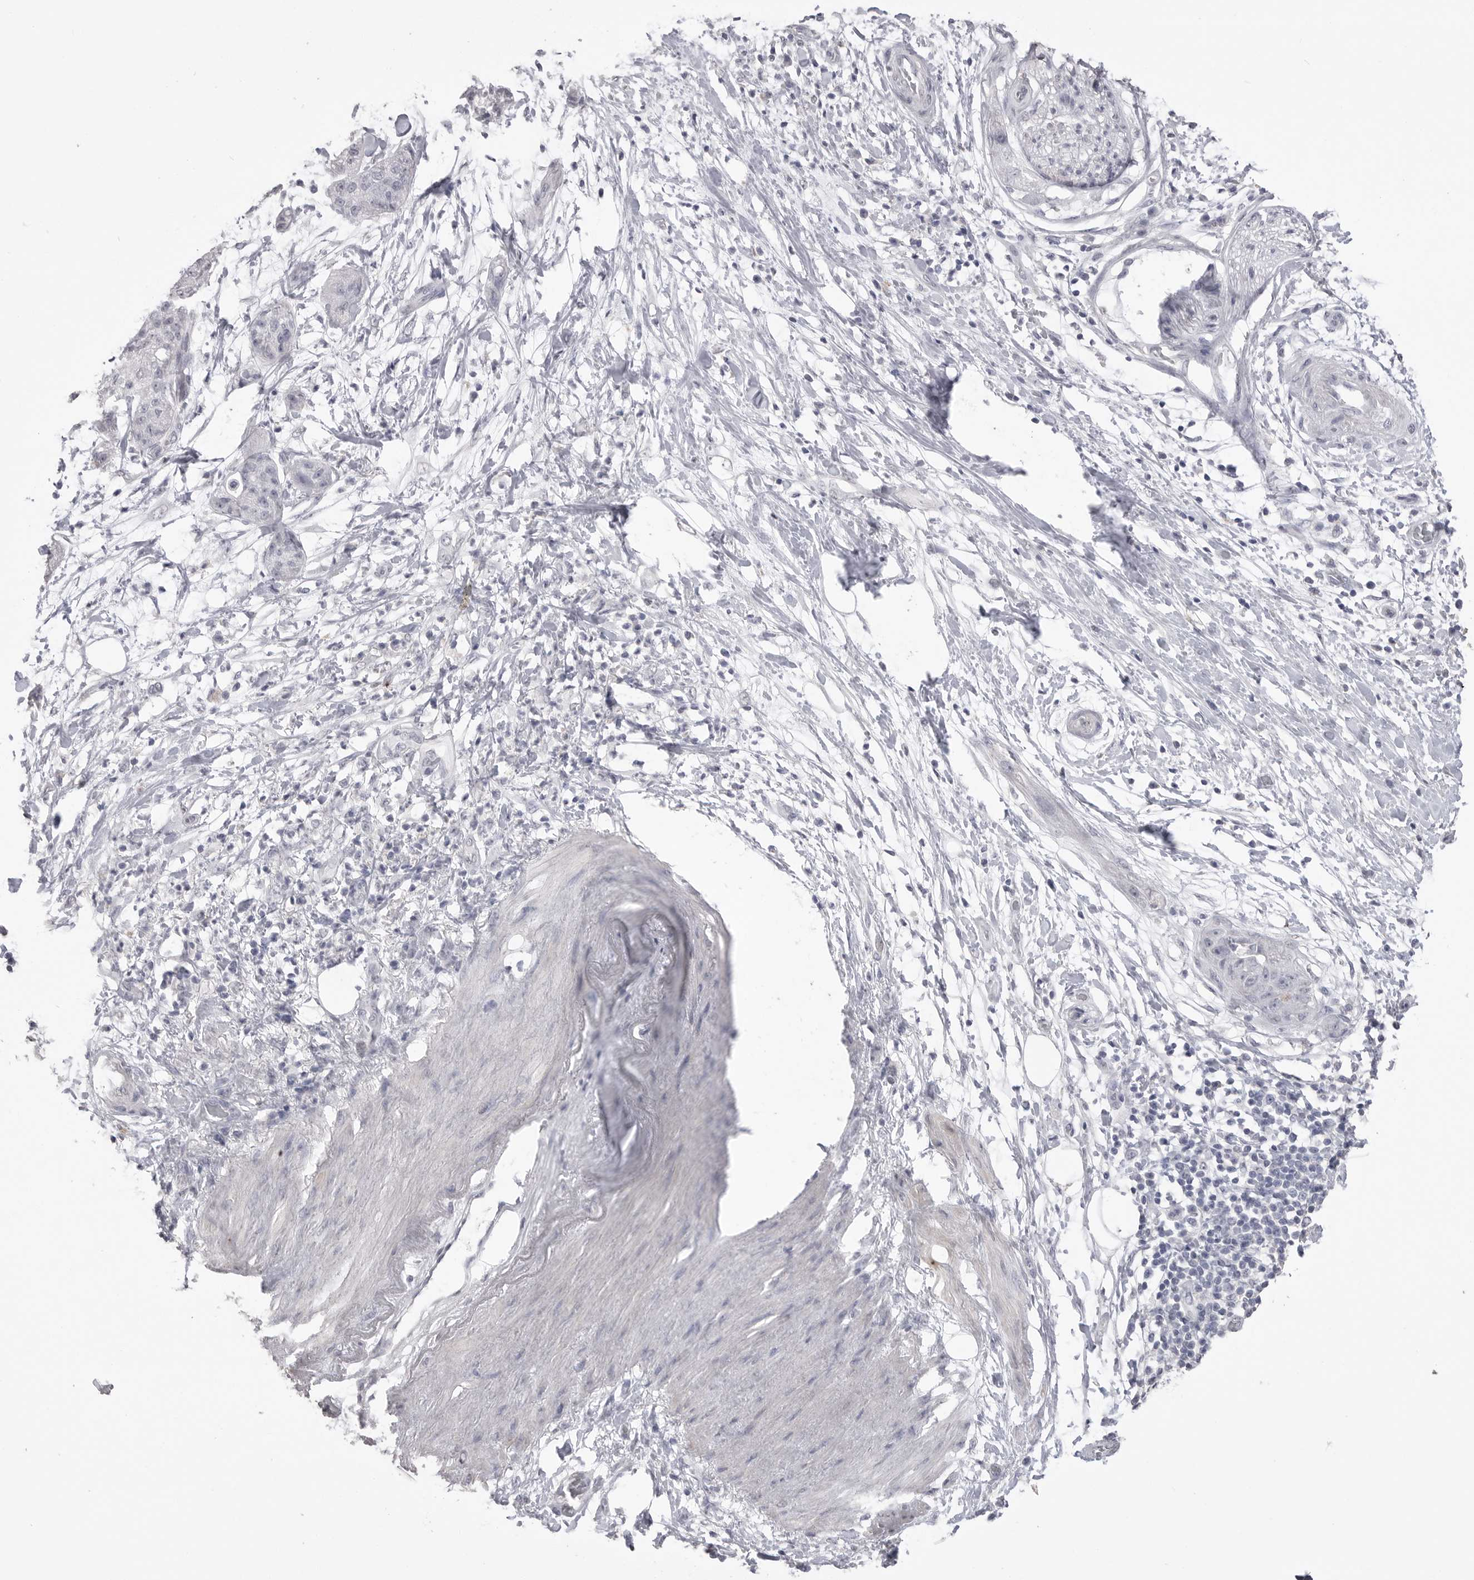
{"staining": {"intensity": "negative", "quantity": "none", "location": "none"}, "tissue": "pancreatic cancer", "cell_type": "Tumor cells", "image_type": "cancer", "snomed": [{"axis": "morphology", "description": "Adenocarcinoma, NOS"}, {"axis": "topography", "description": "Pancreas"}], "caption": "IHC image of human pancreatic cancer (adenocarcinoma) stained for a protein (brown), which demonstrates no positivity in tumor cells.", "gene": "ICAM5", "patient": {"sex": "female", "age": 78}}